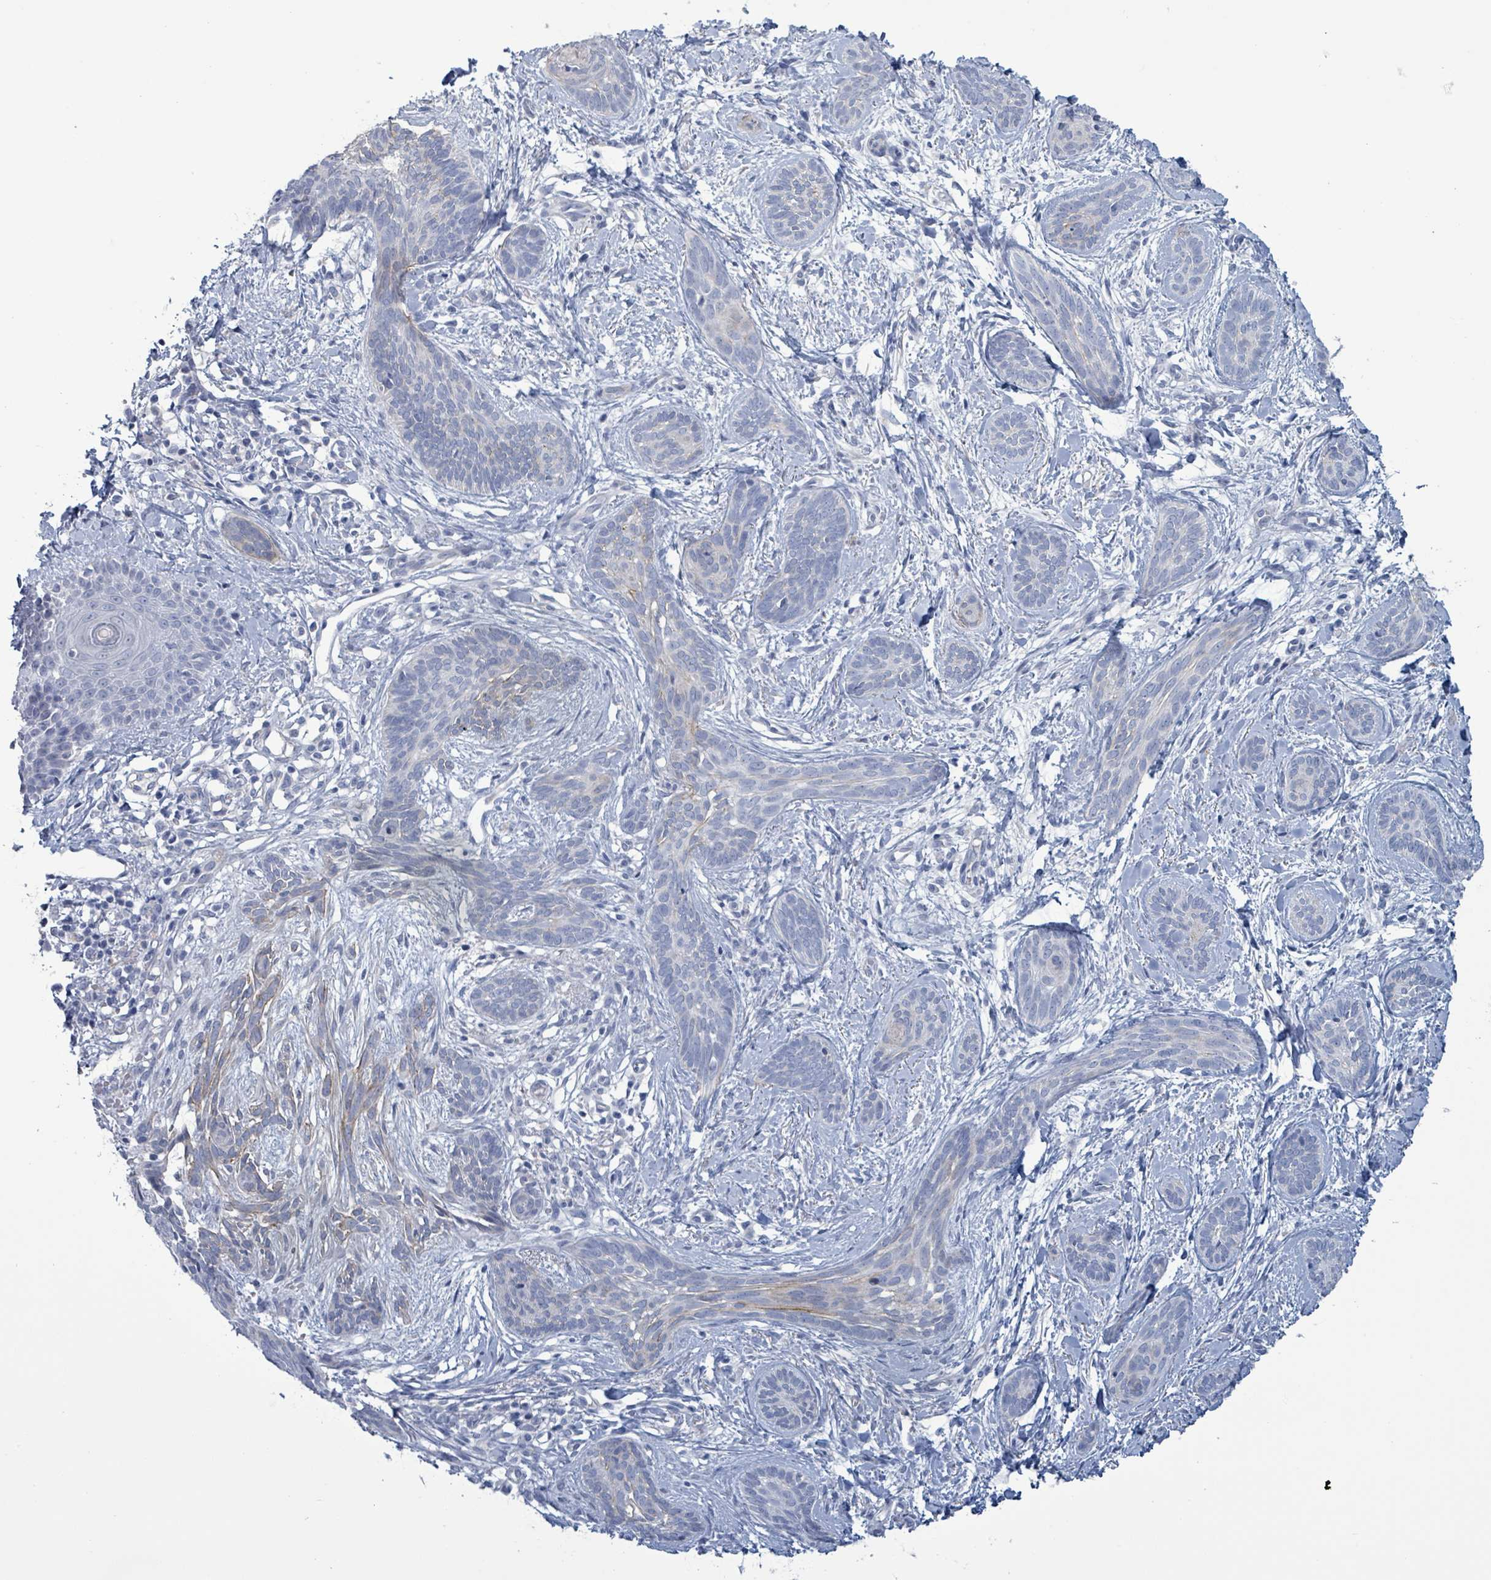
{"staining": {"intensity": "negative", "quantity": "none", "location": "none"}, "tissue": "skin cancer", "cell_type": "Tumor cells", "image_type": "cancer", "snomed": [{"axis": "morphology", "description": "Basal cell carcinoma"}, {"axis": "topography", "description": "Skin"}], "caption": "Immunohistochemistry of basal cell carcinoma (skin) reveals no staining in tumor cells.", "gene": "PKLR", "patient": {"sex": "female", "age": 81}}